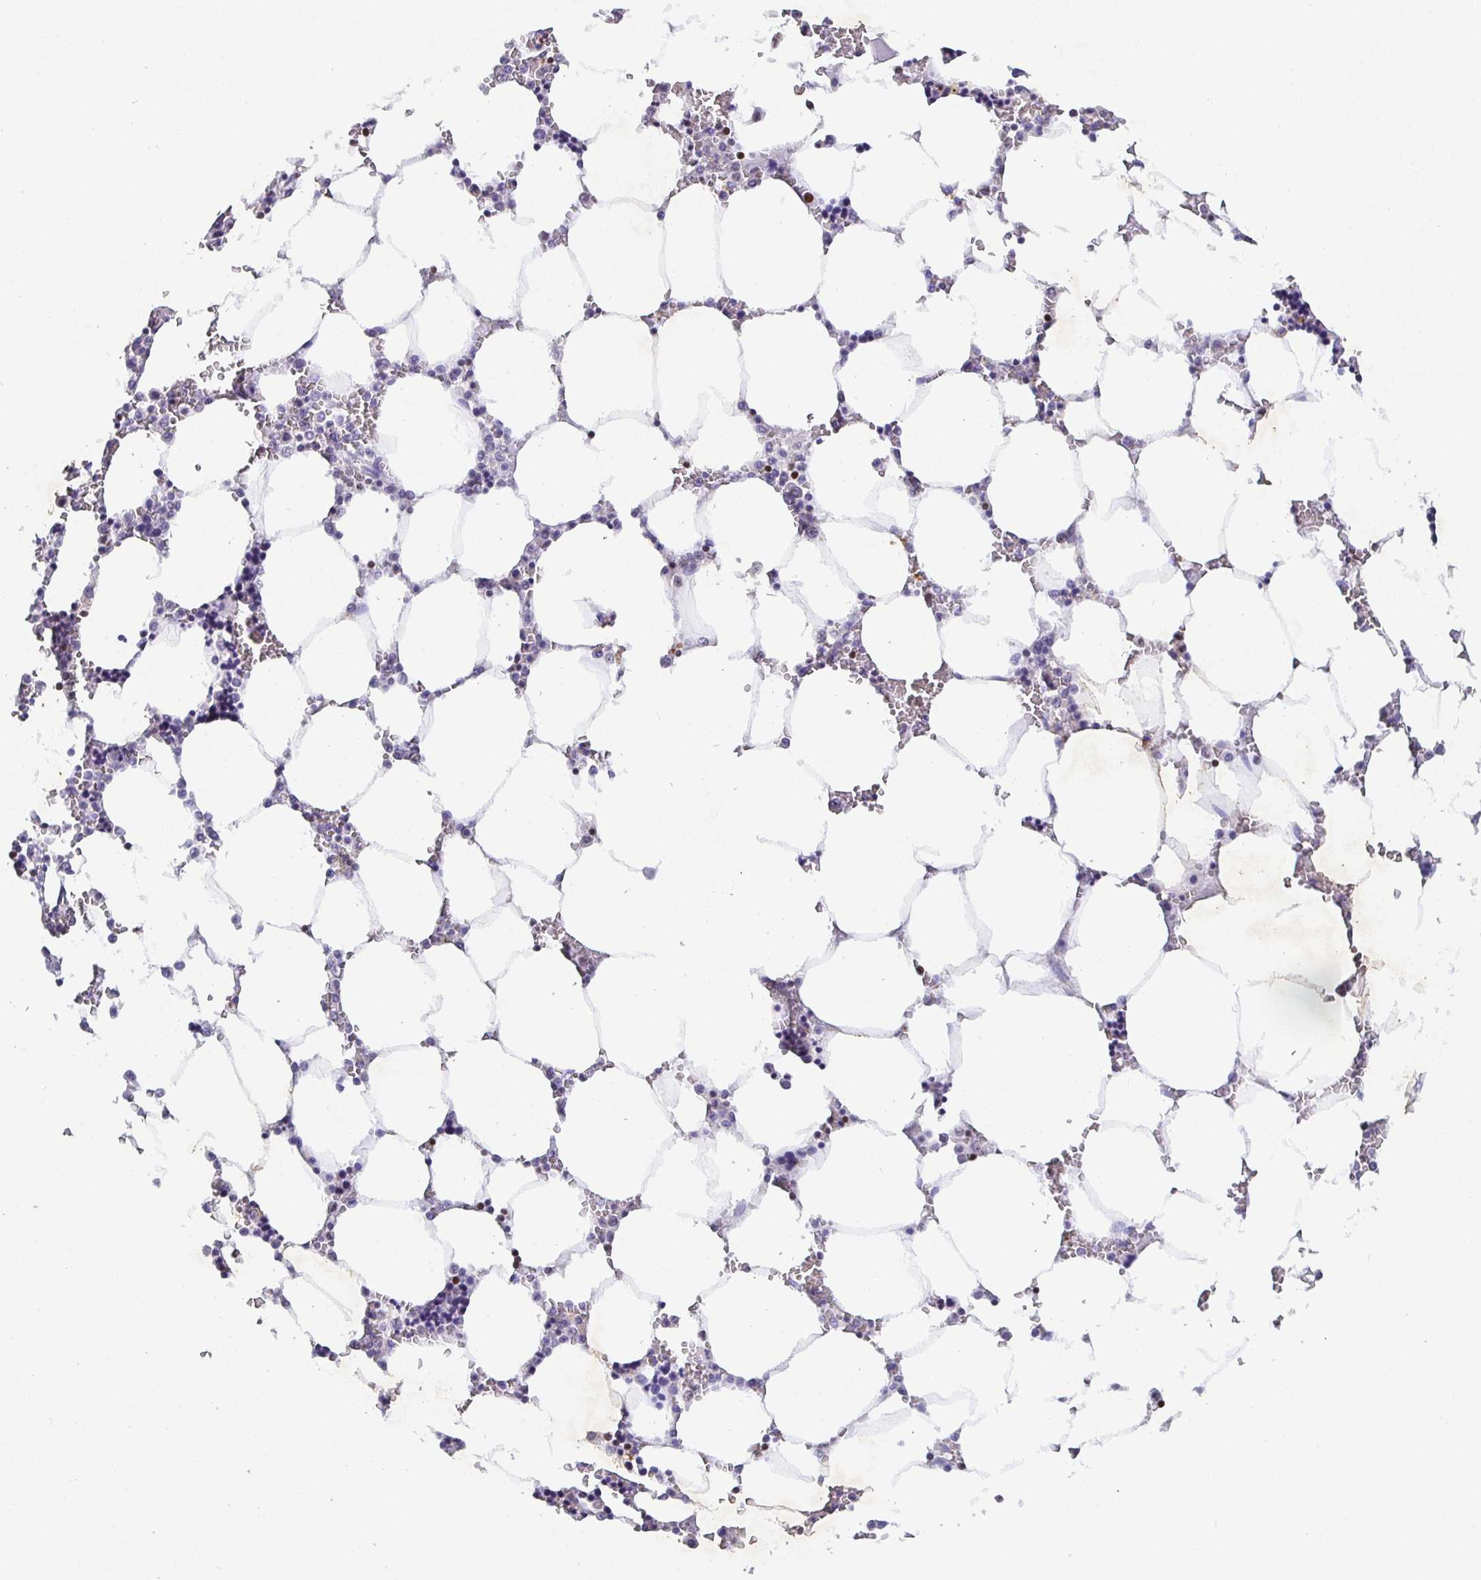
{"staining": {"intensity": "moderate", "quantity": "<25%", "location": "cytoplasmic/membranous,nuclear"}, "tissue": "bone marrow", "cell_type": "Hematopoietic cells", "image_type": "normal", "snomed": [{"axis": "morphology", "description": "Normal tissue, NOS"}, {"axis": "topography", "description": "Bone marrow"}], "caption": "The immunohistochemical stain highlights moderate cytoplasmic/membranous,nuclear staining in hematopoietic cells of benign bone marrow. (DAB (3,3'-diaminobenzidine) IHC, brown staining for protein, blue staining for nuclei).", "gene": "SATB1", "patient": {"sex": "male", "age": 64}}